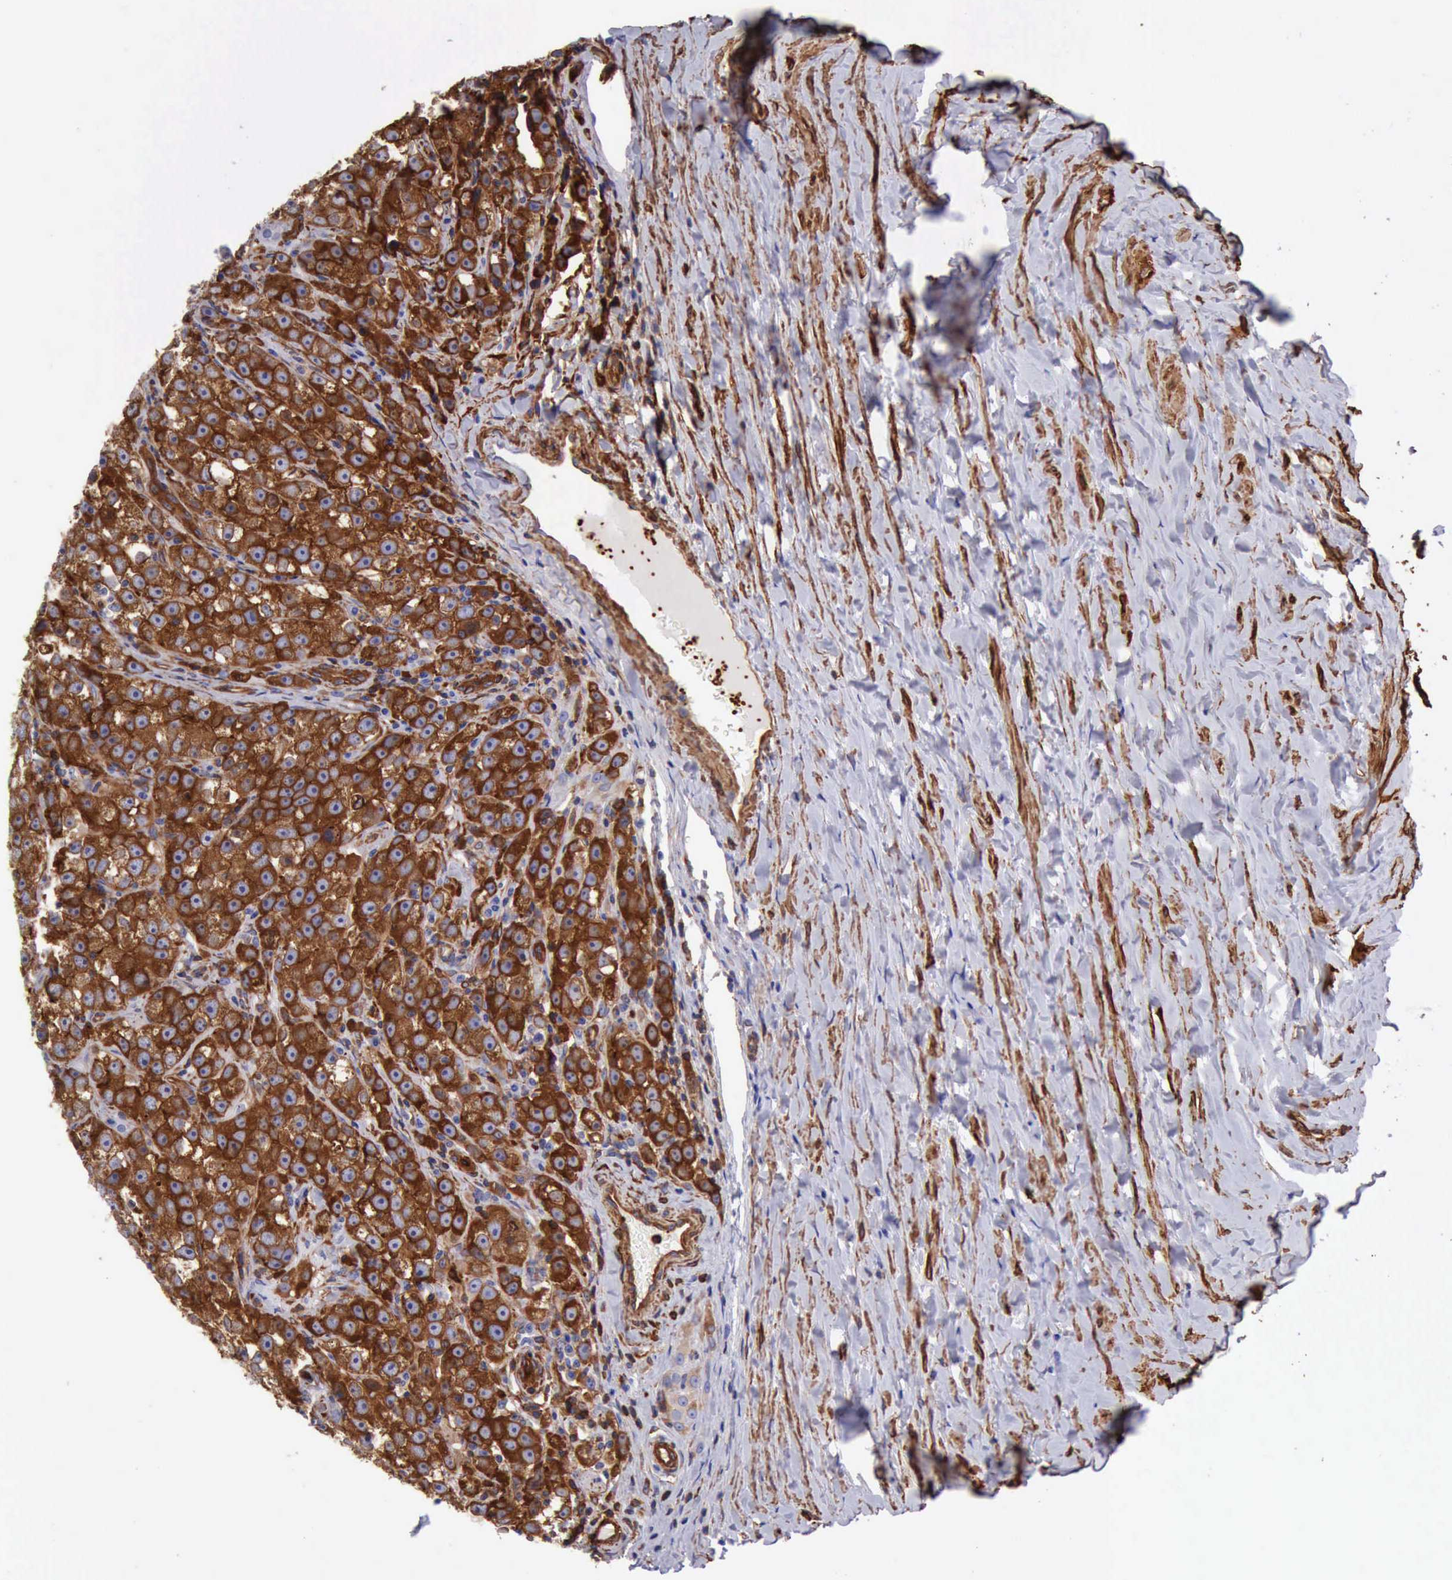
{"staining": {"intensity": "strong", "quantity": ">75%", "location": "cytoplasmic/membranous"}, "tissue": "testis cancer", "cell_type": "Tumor cells", "image_type": "cancer", "snomed": [{"axis": "morphology", "description": "Seminoma, NOS"}, {"axis": "topography", "description": "Testis"}], "caption": "Testis cancer stained with immunohistochemistry (IHC) demonstrates strong cytoplasmic/membranous positivity in about >75% of tumor cells.", "gene": "FLNA", "patient": {"sex": "male", "age": 32}}